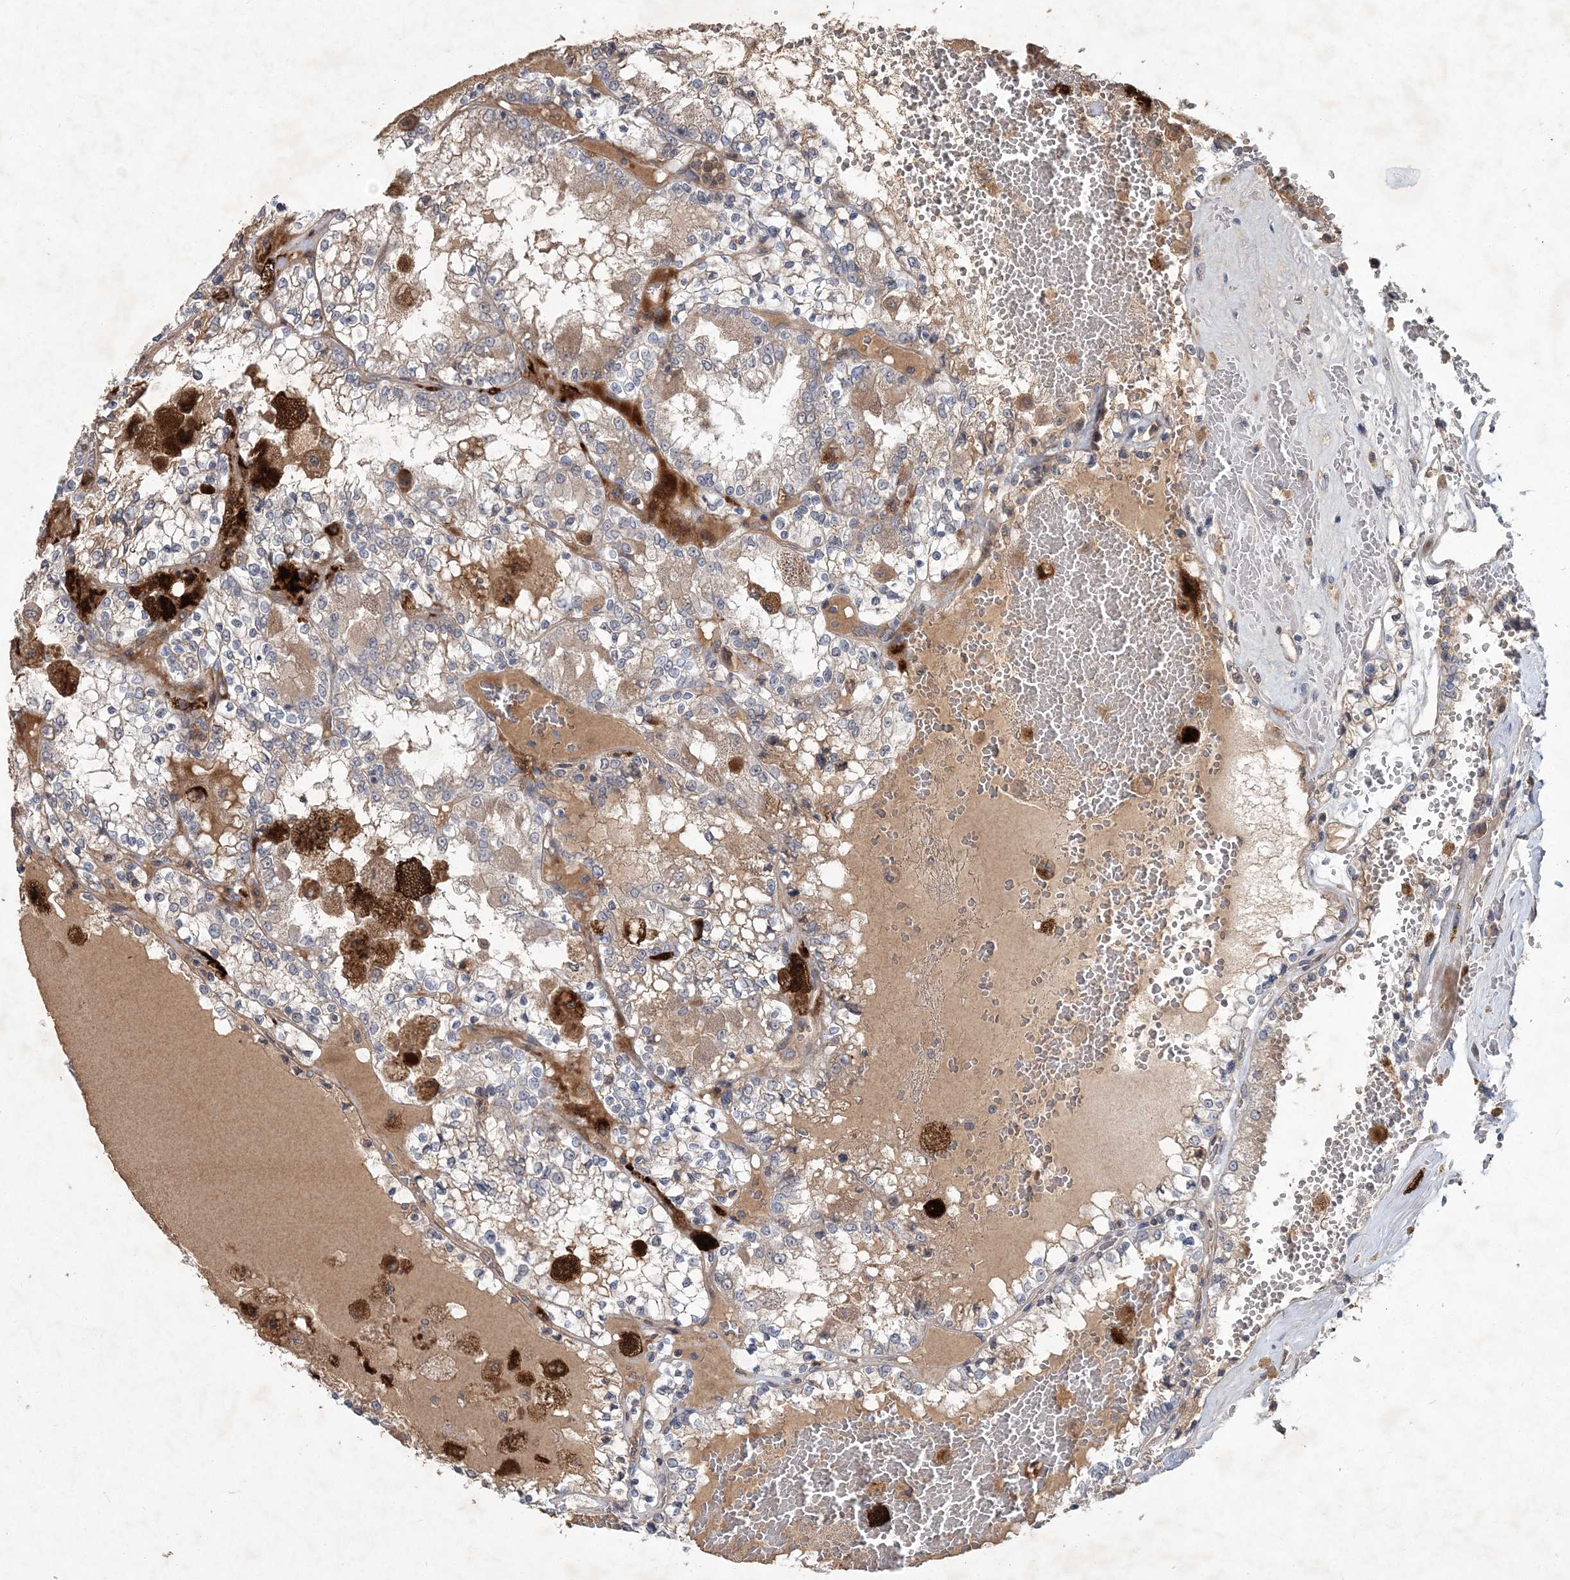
{"staining": {"intensity": "weak", "quantity": ">75%", "location": "cytoplasmic/membranous"}, "tissue": "renal cancer", "cell_type": "Tumor cells", "image_type": "cancer", "snomed": [{"axis": "morphology", "description": "Adenocarcinoma, NOS"}, {"axis": "topography", "description": "Kidney"}], "caption": "Protein expression analysis of human renal adenocarcinoma reveals weak cytoplasmic/membranous expression in approximately >75% of tumor cells. (Brightfield microscopy of DAB IHC at high magnification).", "gene": "RNF25", "patient": {"sex": "female", "age": 56}}